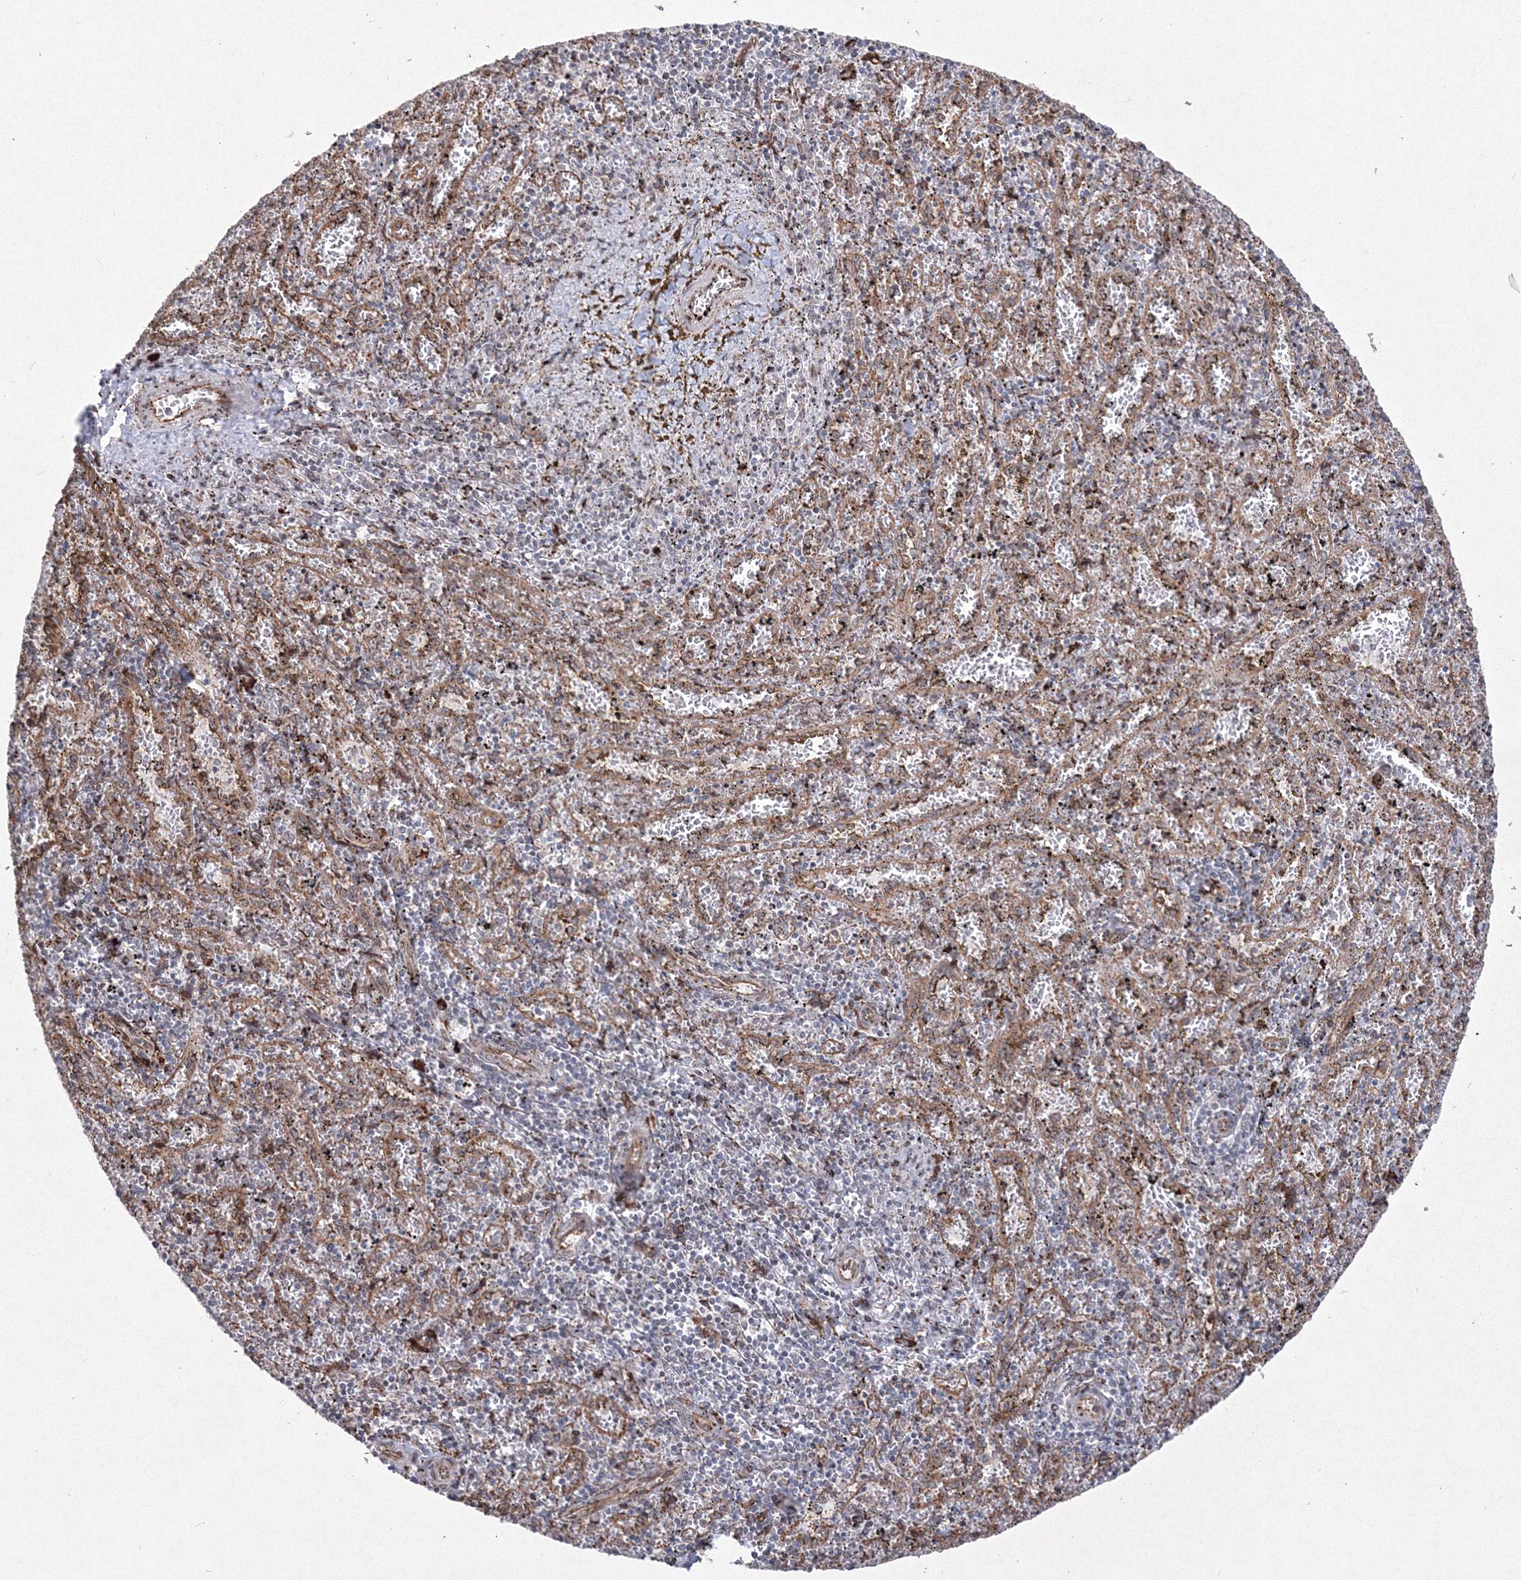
{"staining": {"intensity": "moderate", "quantity": "25%-75%", "location": "cytoplasmic/membranous"}, "tissue": "spleen", "cell_type": "Cells in red pulp", "image_type": "normal", "snomed": [{"axis": "morphology", "description": "Normal tissue, NOS"}, {"axis": "topography", "description": "Spleen"}], "caption": "Immunohistochemical staining of benign spleen reveals 25%-75% levels of moderate cytoplasmic/membranous protein positivity in about 25%-75% of cells in red pulp.", "gene": "EFCAB12", "patient": {"sex": "male", "age": 11}}